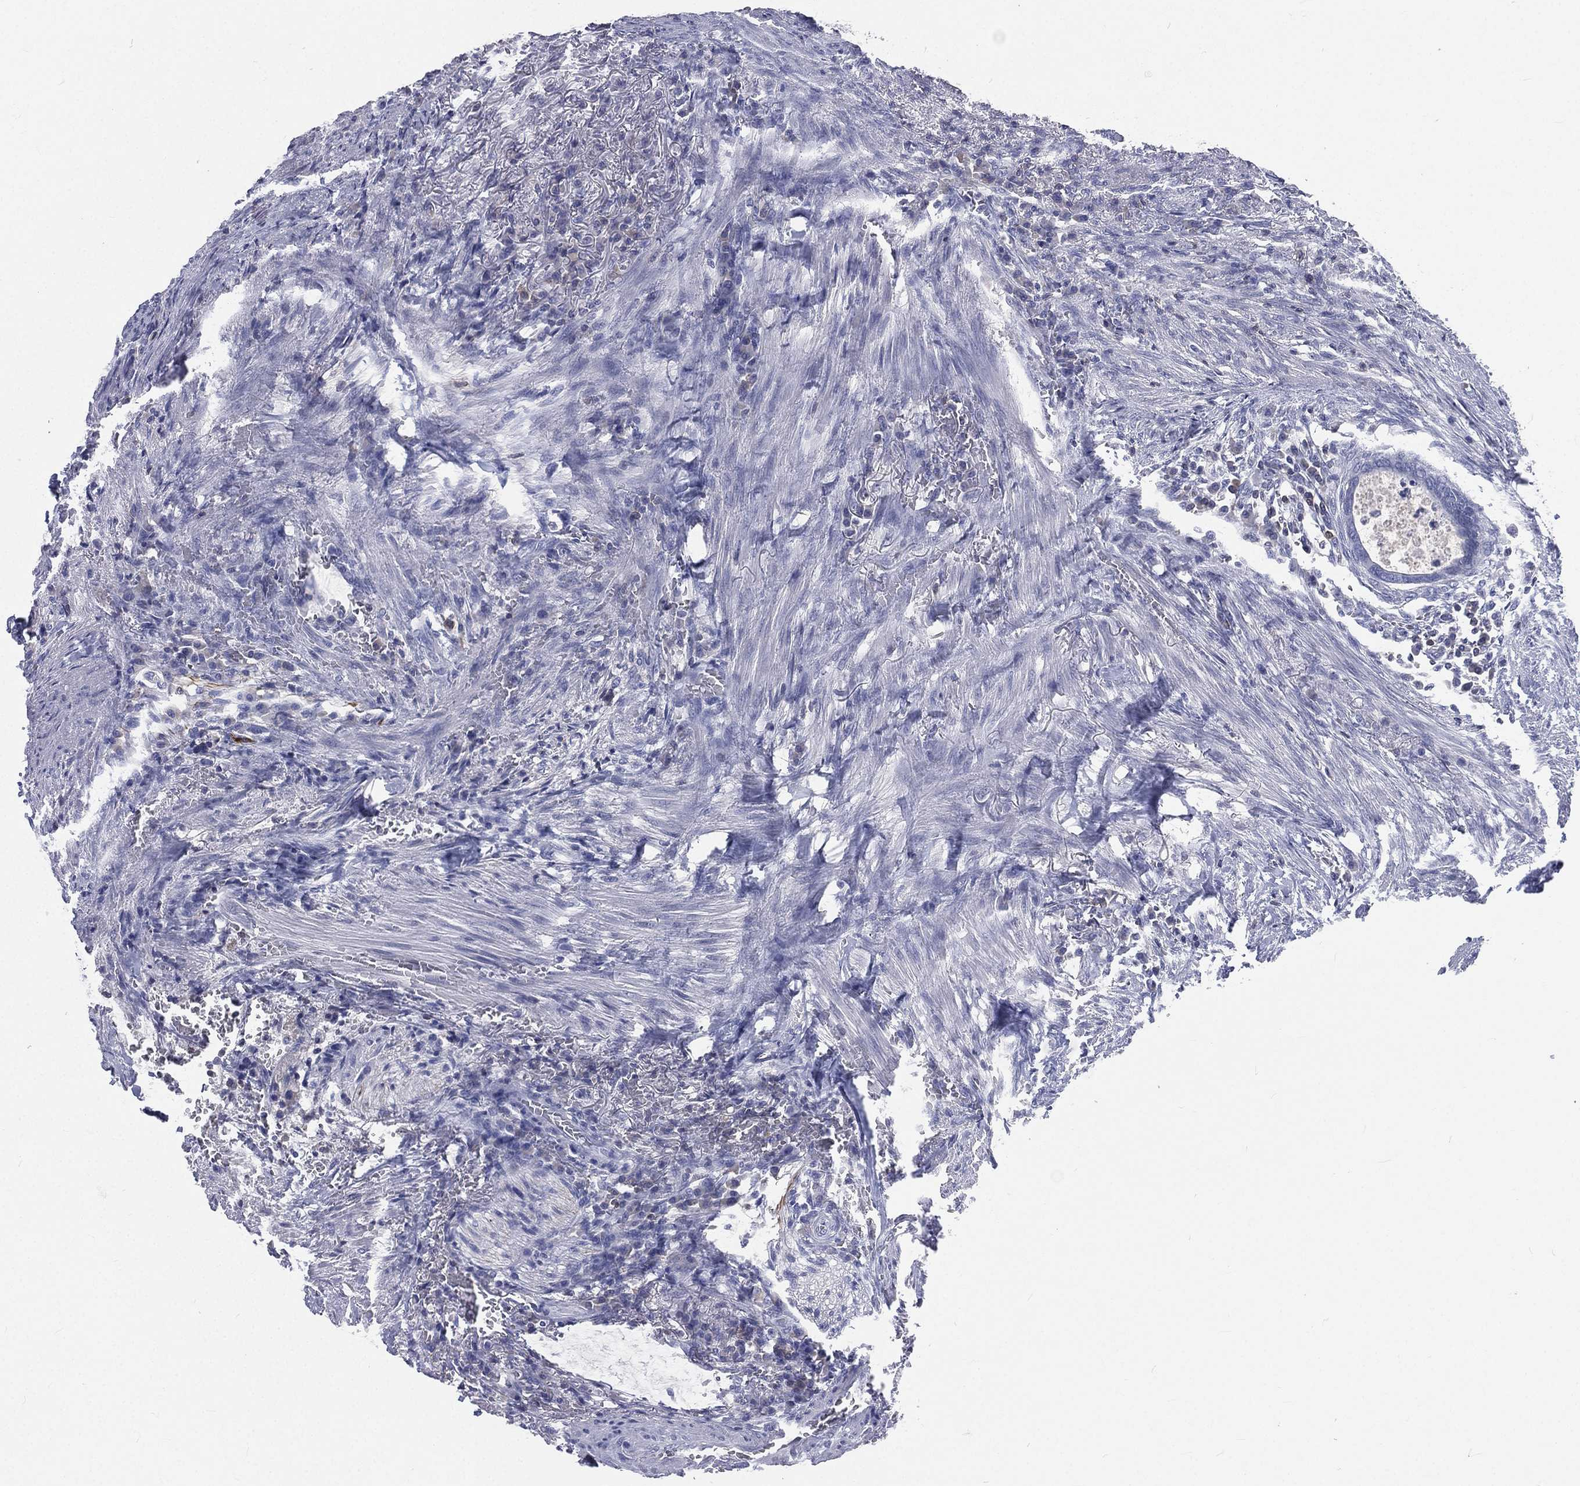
{"staining": {"intensity": "negative", "quantity": "none", "location": "none"}, "tissue": "colorectal cancer", "cell_type": "Tumor cells", "image_type": "cancer", "snomed": [{"axis": "morphology", "description": "Normal tissue, NOS"}, {"axis": "morphology", "description": "Adenocarcinoma, NOS"}, {"axis": "topography", "description": "Rectum"}, {"axis": "topography", "description": "Peripheral nerve tissue"}], "caption": "A micrograph of colorectal cancer stained for a protein exhibits no brown staining in tumor cells.", "gene": "CD3D", "patient": {"sex": "male", "age": 92}}